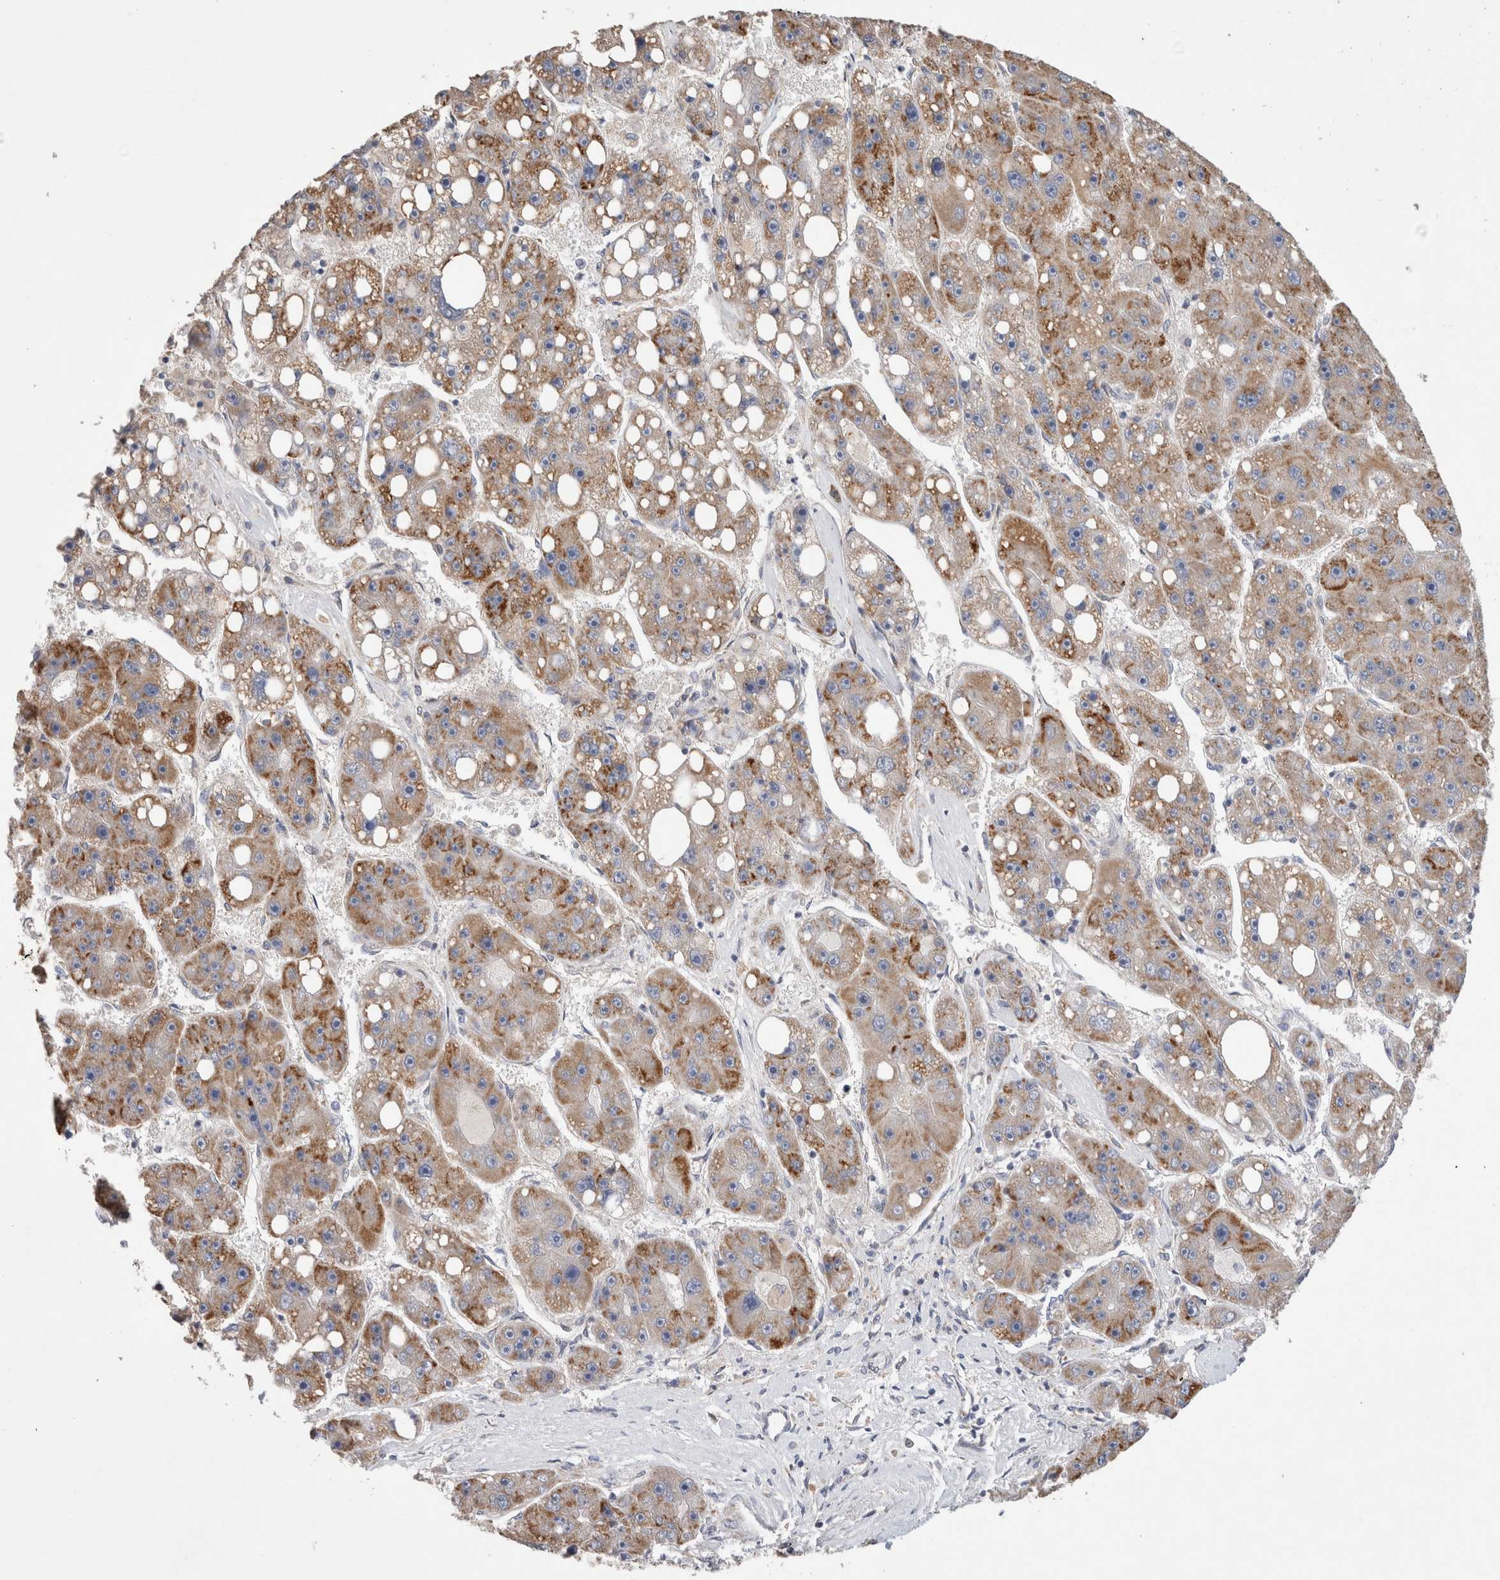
{"staining": {"intensity": "moderate", "quantity": ">75%", "location": "cytoplasmic/membranous"}, "tissue": "liver cancer", "cell_type": "Tumor cells", "image_type": "cancer", "snomed": [{"axis": "morphology", "description": "Carcinoma, Hepatocellular, NOS"}, {"axis": "topography", "description": "Liver"}], "caption": "A brown stain highlights moderate cytoplasmic/membranous positivity of a protein in human hepatocellular carcinoma (liver) tumor cells. (DAB IHC, brown staining for protein, blue staining for nuclei).", "gene": "IARS2", "patient": {"sex": "female", "age": 61}}